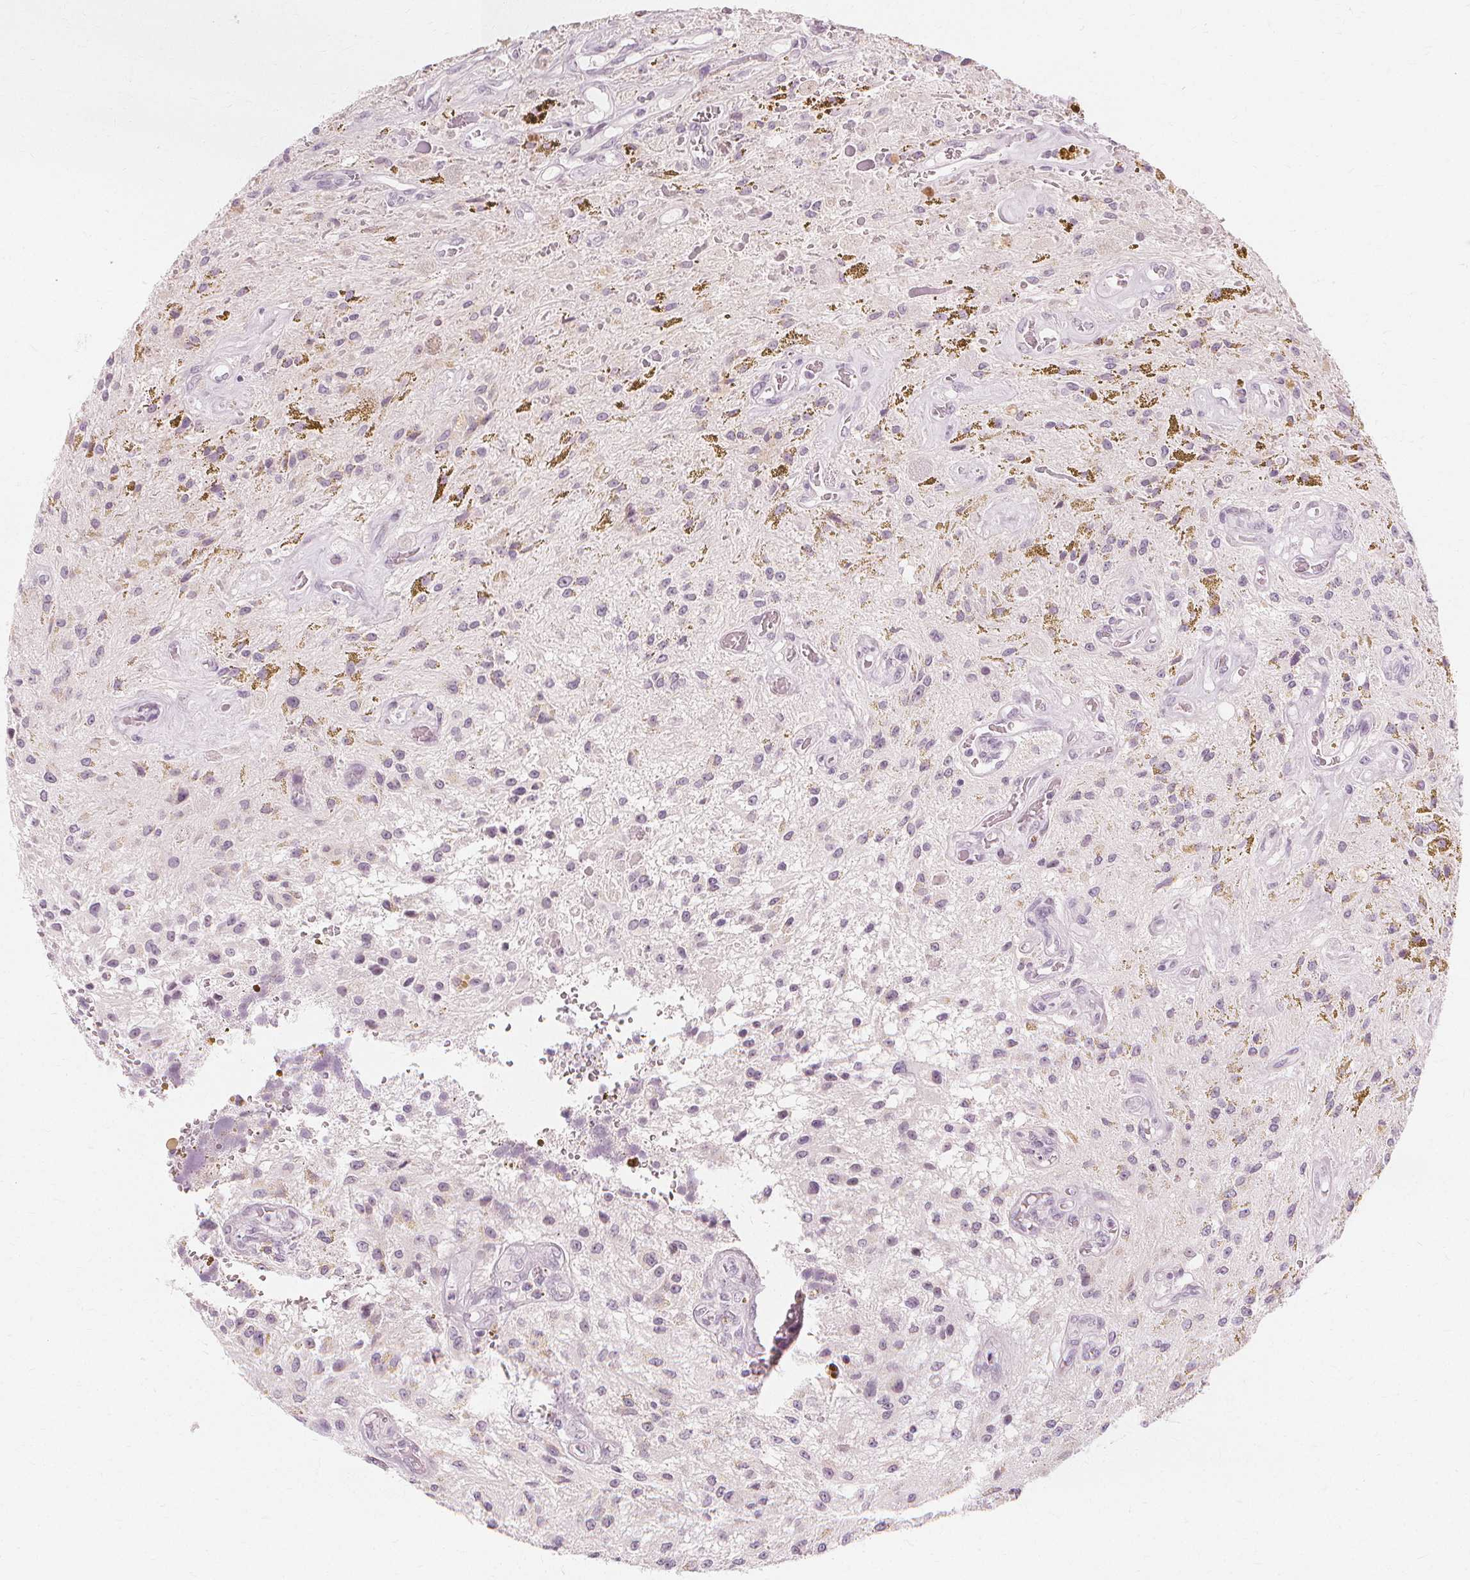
{"staining": {"intensity": "negative", "quantity": "none", "location": "none"}, "tissue": "glioma", "cell_type": "Tumor cells", "image_type": "cancer", "snomed": [{"axis": "morphology", "description": "Glioma, malignant, Low grade"}, {"axis": "topography", "description": "Cerebellum"}], "caption": "The histopathology image exhibits no significant expression in tumor cells of glioma.", "gene": "NXPE1", "patient": {"sex": "female", "age": 14}}